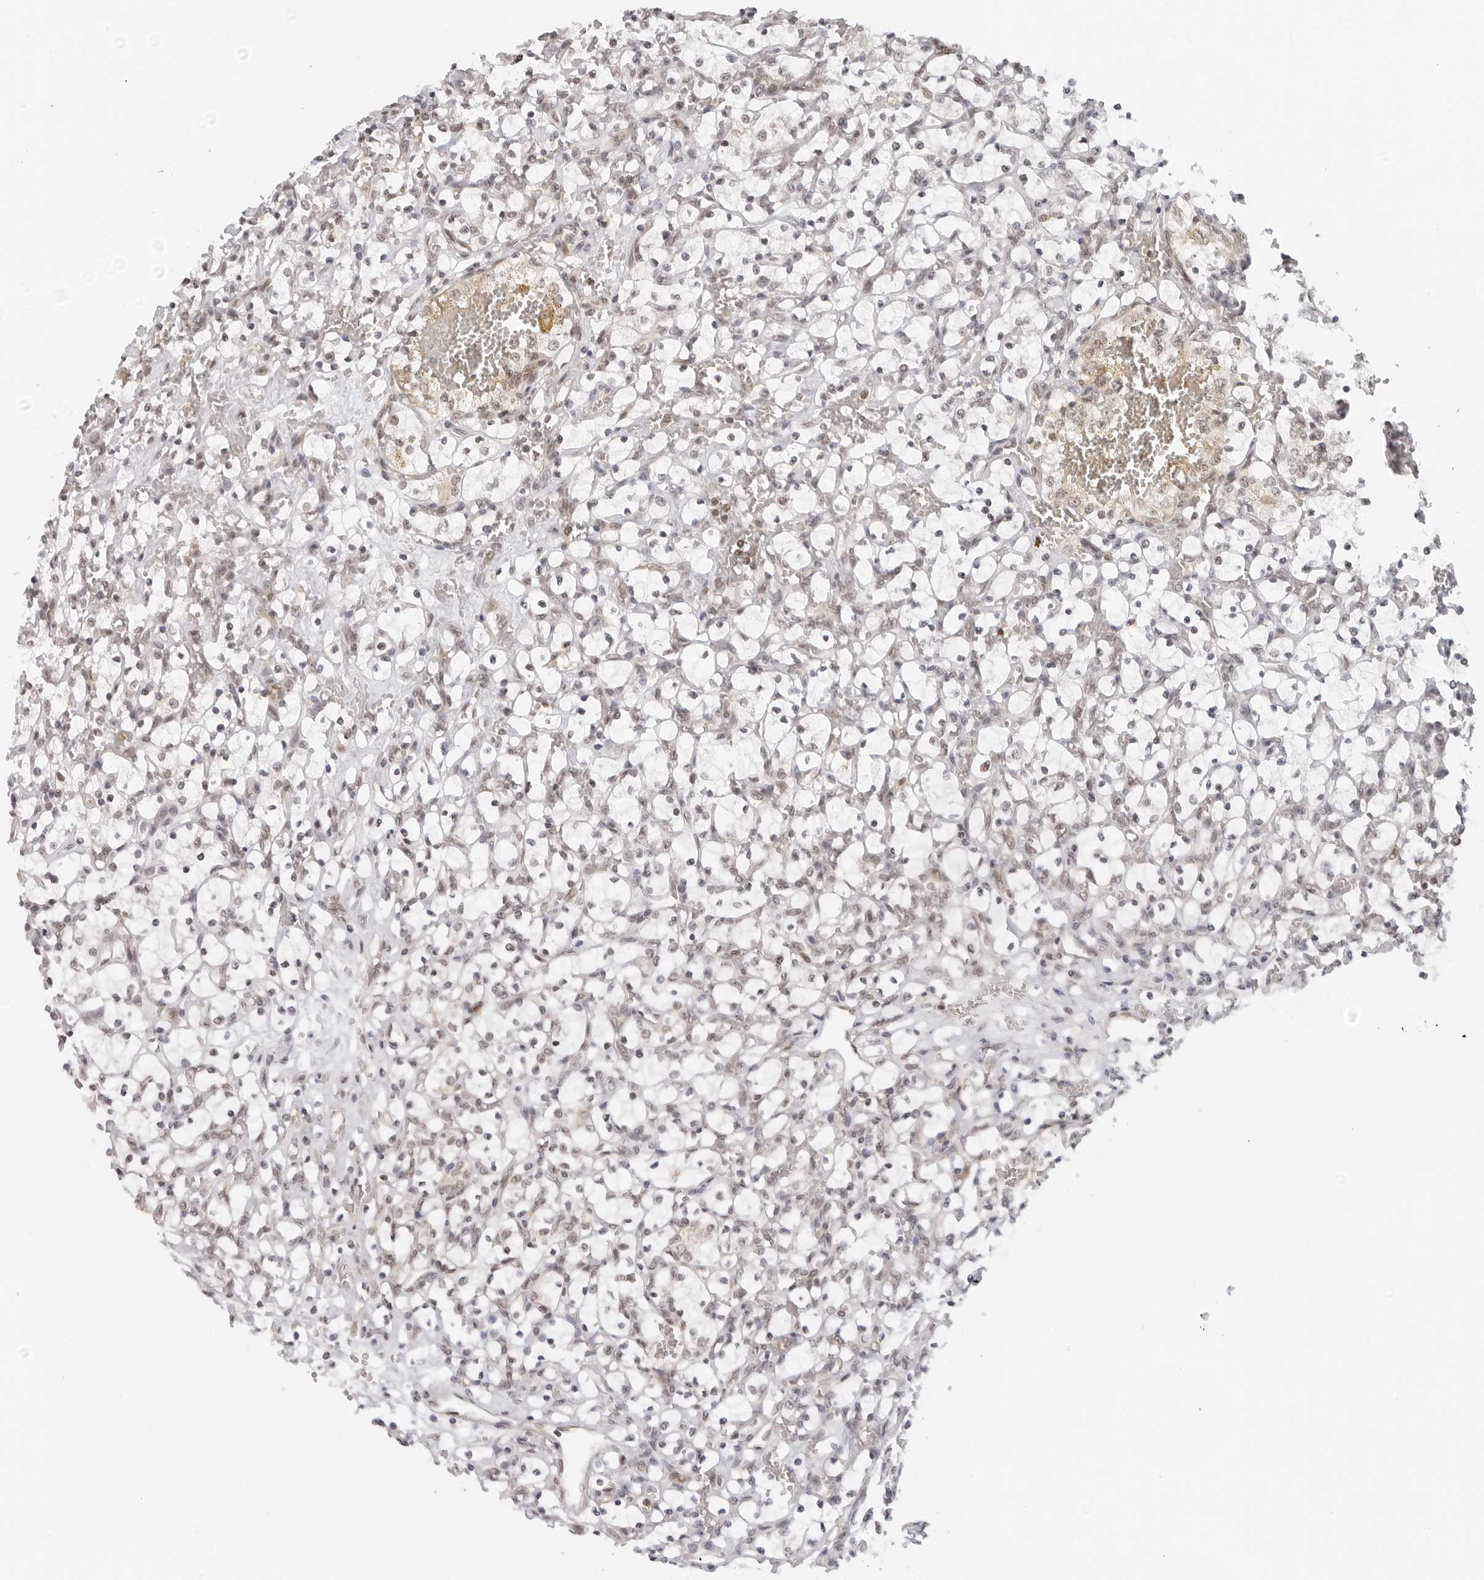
{"staining": {"intensity": "negative", "quantity": "none", "location": "none"}, "tissue": "renal cancer", "cell_type": "Tumor cells", "image_type": "cancer", "snomed": [{"axis": "morphology", "description": "Adenocarcinoma, NOS"}, {"axis": "topography", "description": "Kidney"}], "caption": "A photomicrograph of human renal cancer (adenocarcinoma) is negative for staining in tumor cells. (Stains: DAB (3,3'-diaminobenzidine) immunohistochemistry with hematoxylin counter stain, Microscopy: brightfield microscopy at high magnification).", "gene": "TOX4", "patient": {"sex": "female", "age": 69}}